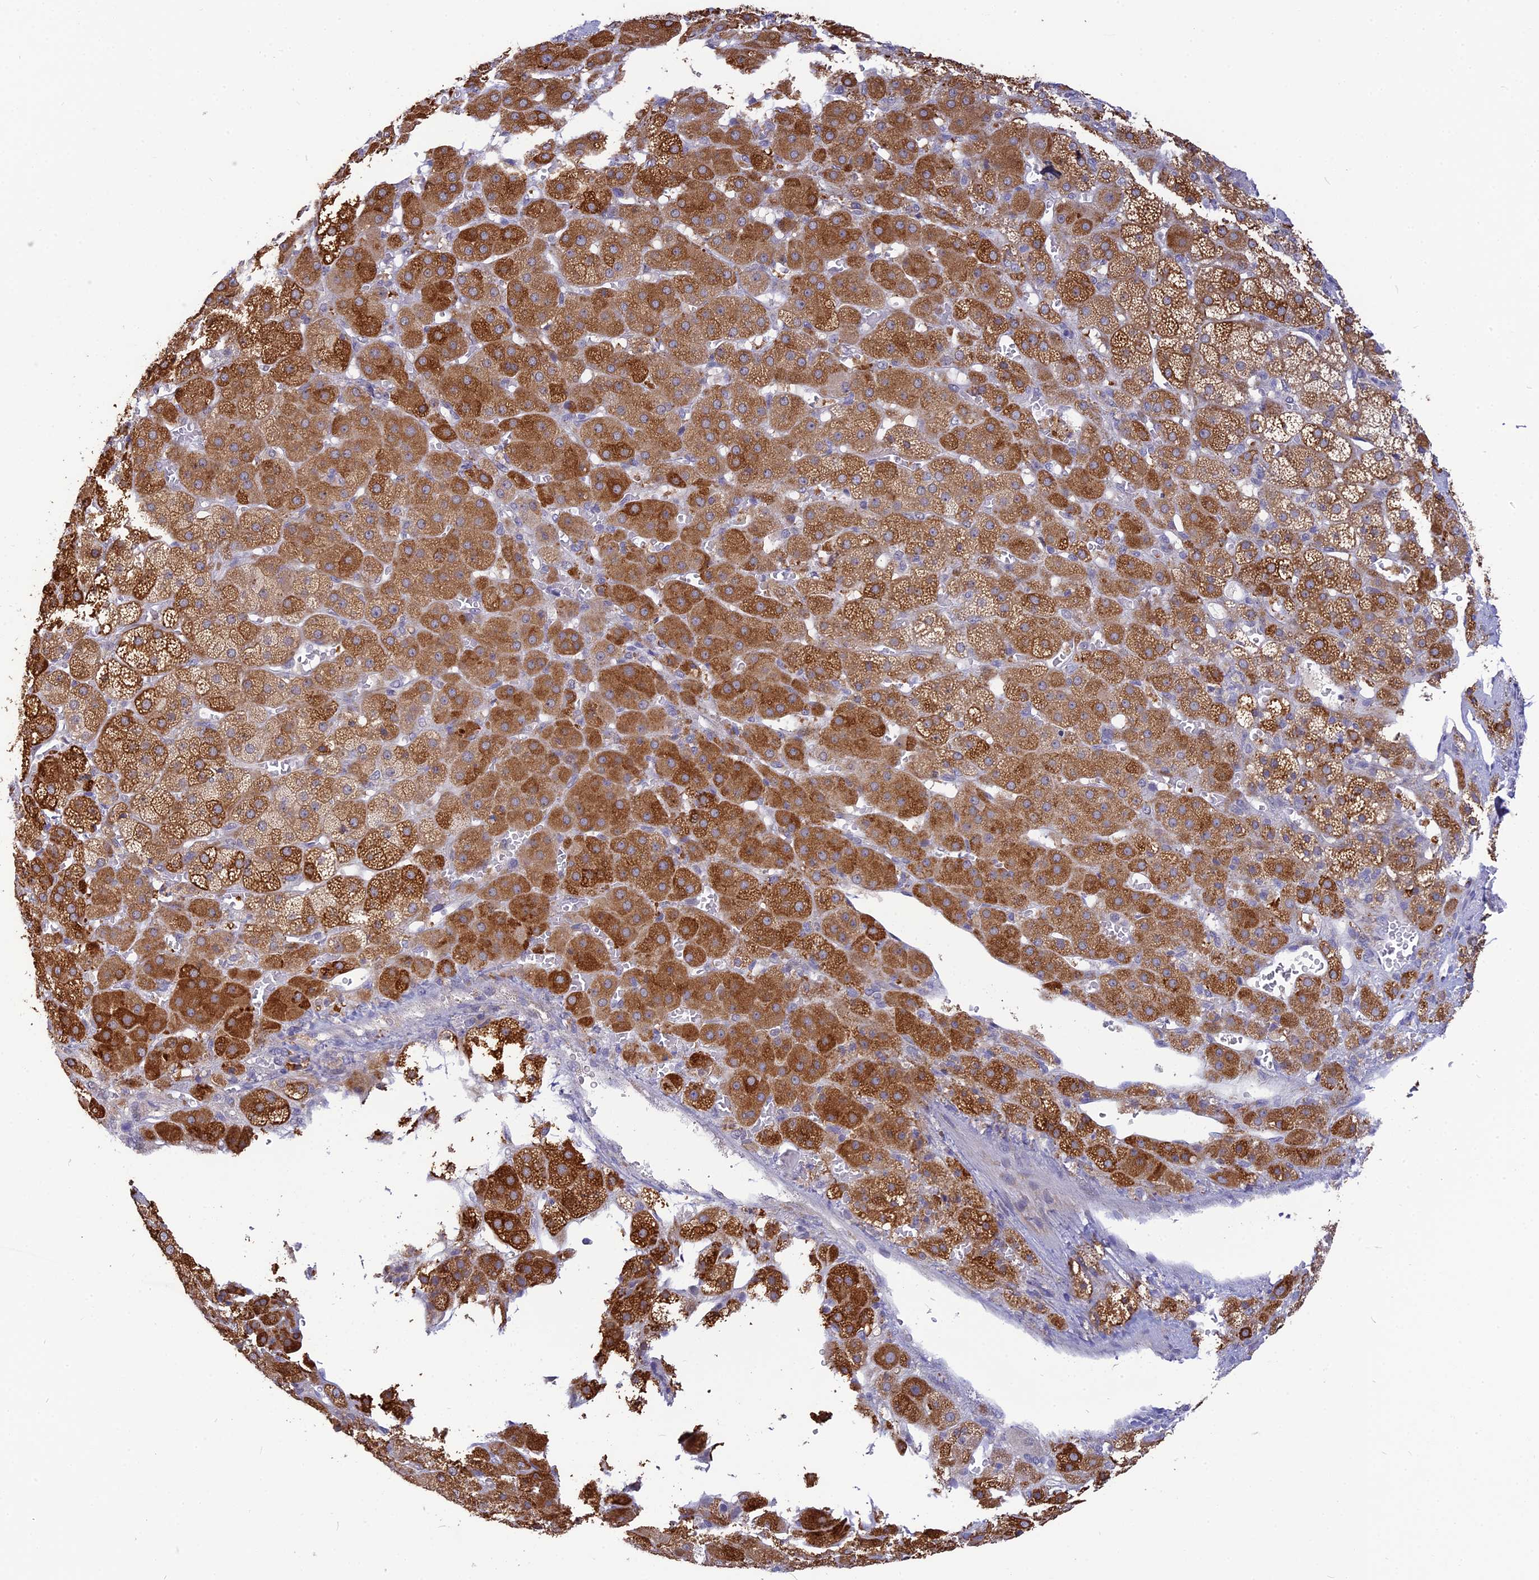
{"staining": {"intensity": "strong", "quantity": "25%-75%", "location": "cytoplasmic/membranous"}, "tissue": "adrenal gland", "cell_type": "Glandular cells", "image_type": "normal", "snomed": [{"axis": "morphology", "description": "Normal tissue, NOS"}, {"axis": "topography", "description": "Adrenal gland"}], "caption": "High-power microscopy captured an IHC photomicrograph of unremarkable adrenal gland, revealing strong cytoplasmic/membranous expression in approximately 25%-75% of glandular cells.", "gene": "KCTD14", "patient": {"sex": "female", "age": 57}}